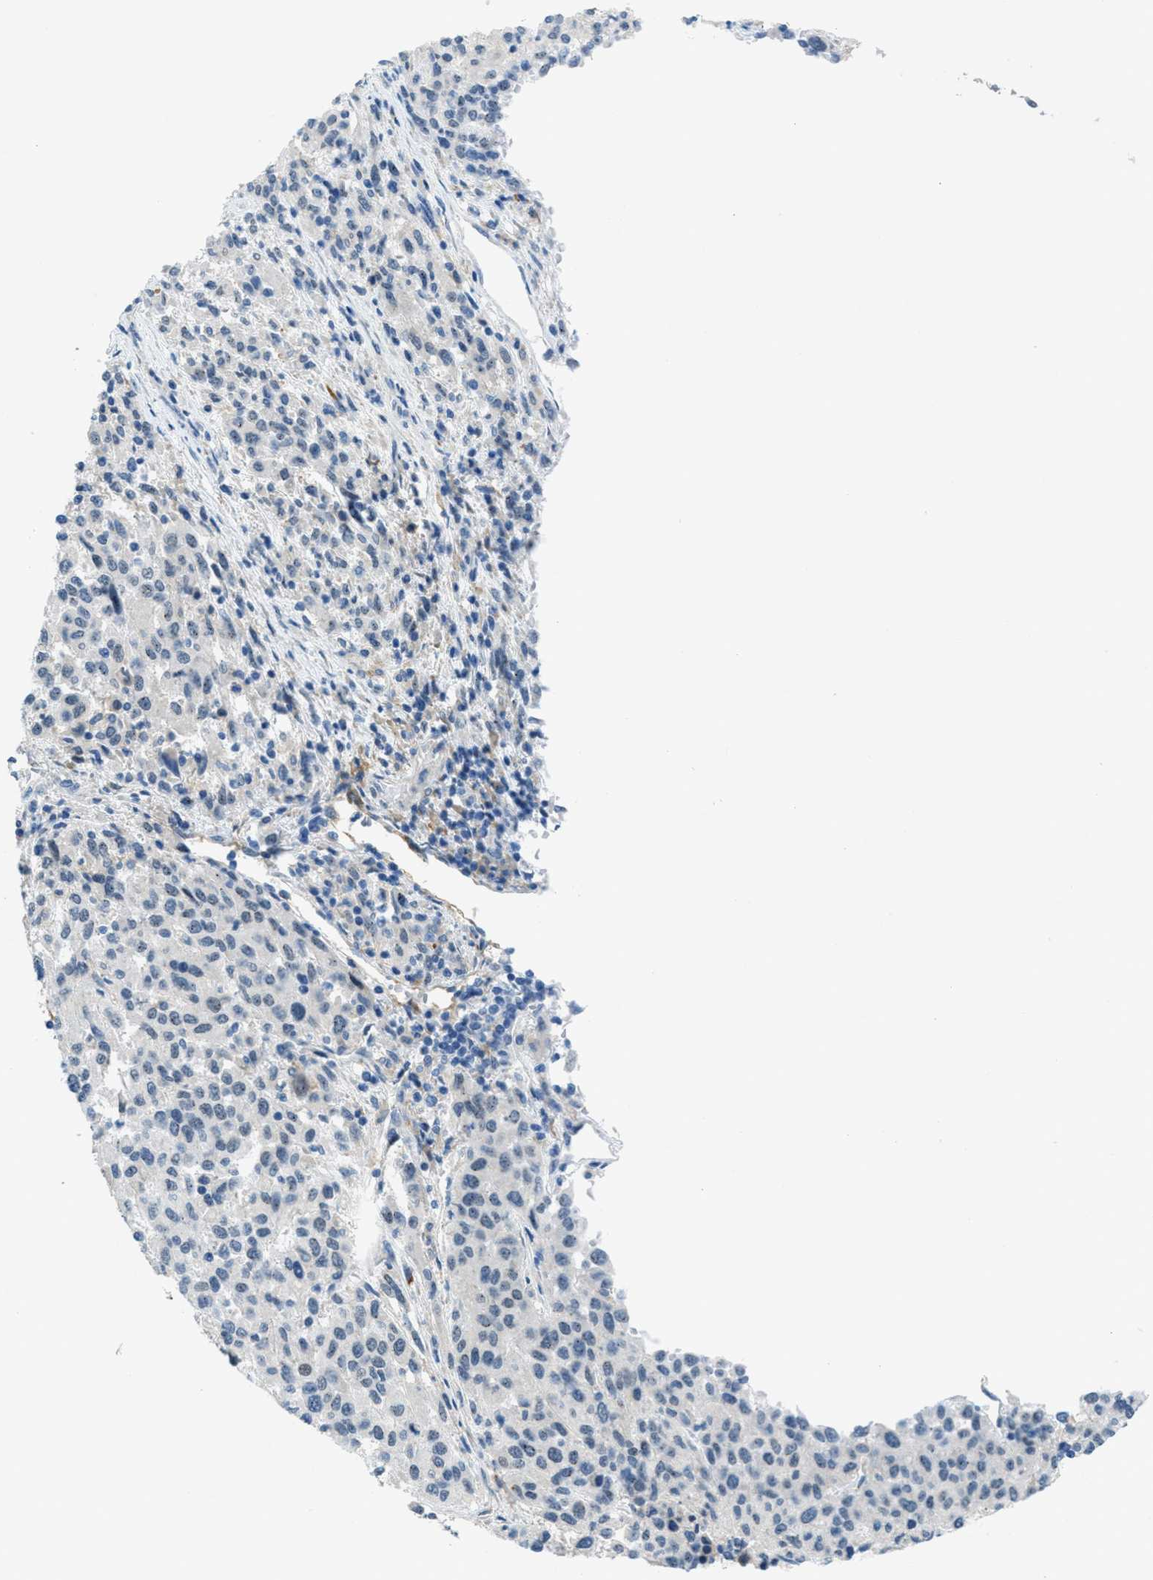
{"staining": {"intensity": "negative", "quantity": "none", "location": "none"}, "tissue": "melanoma", "cell_type": "Tumor cells", "image_type": "cancer", "snomed": [{"axis": "morphology", "description": "Malignant melanoma, Metastatic site"}, {"axis": "topography", "description": "Lymph node"}], "caption": "Immunohistochemistry (IHC) micrograph of malignant melanoma (metastatic site) stained for a protein (brown), which demonstrates no expression in tumor cells.", "gene": "KLHL8", "patient": {"sex": "male", "age": 61}}